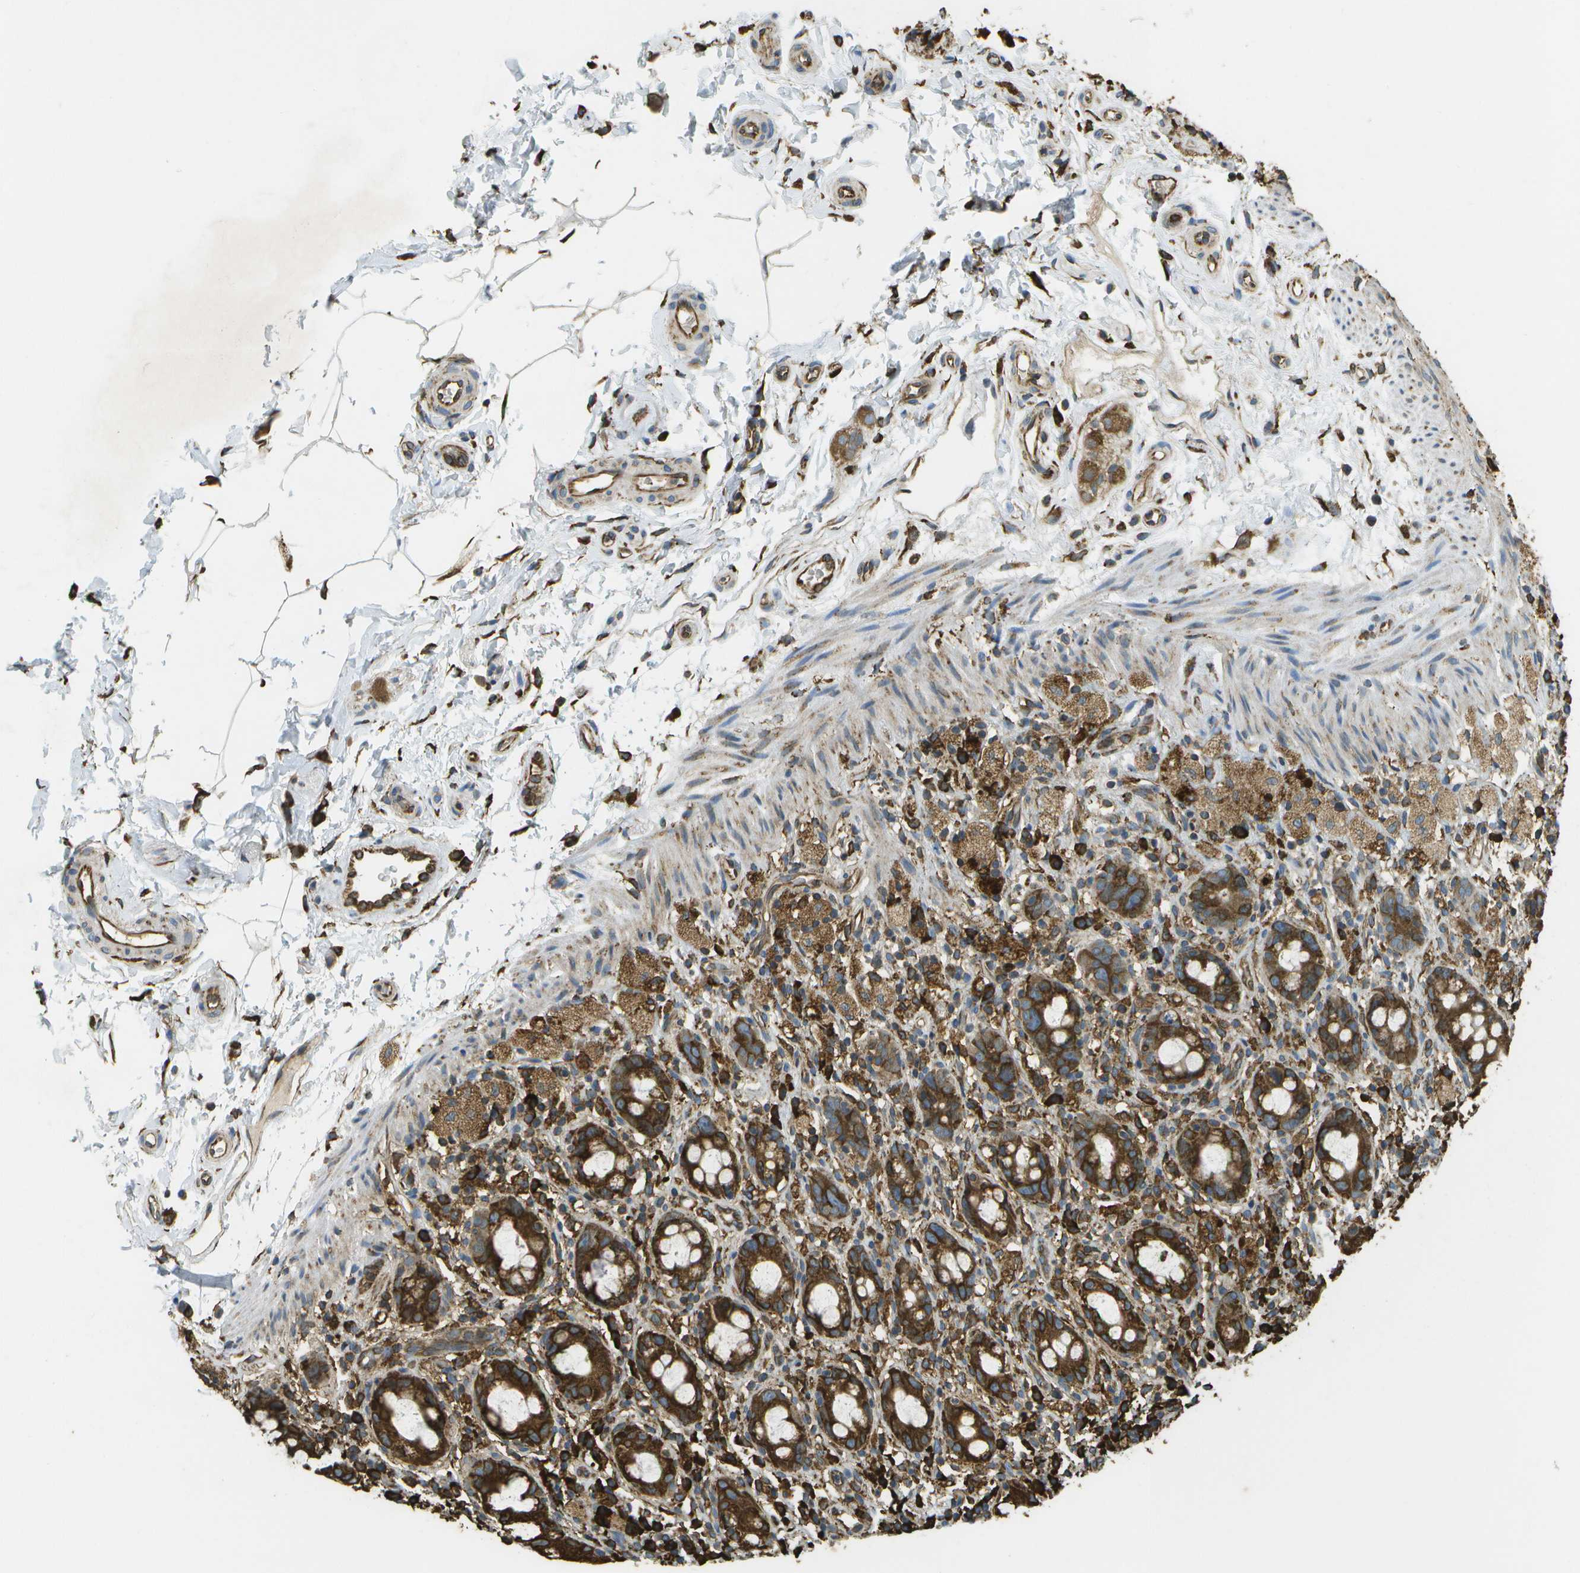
{"staining": {"intensity": "strong", "quantity": ">75%", "location": "cytoplasmic/membranous"}, "tissue": "rectum", "cell_type": "Glandular cells", "image_type": "normal", "snomed": [{"axis": "morphology", "description": "Normal tissue, NOS"}, {"axis": "topography", "description": "Rectum"}], "caption": "Protein staining demonstrates strong cytoplasmic/membranous staining in approximately >75% of glandular cells in normal rectum.", "gene": "PDIA4", "patient": {"sex": "male", "age": 44}}